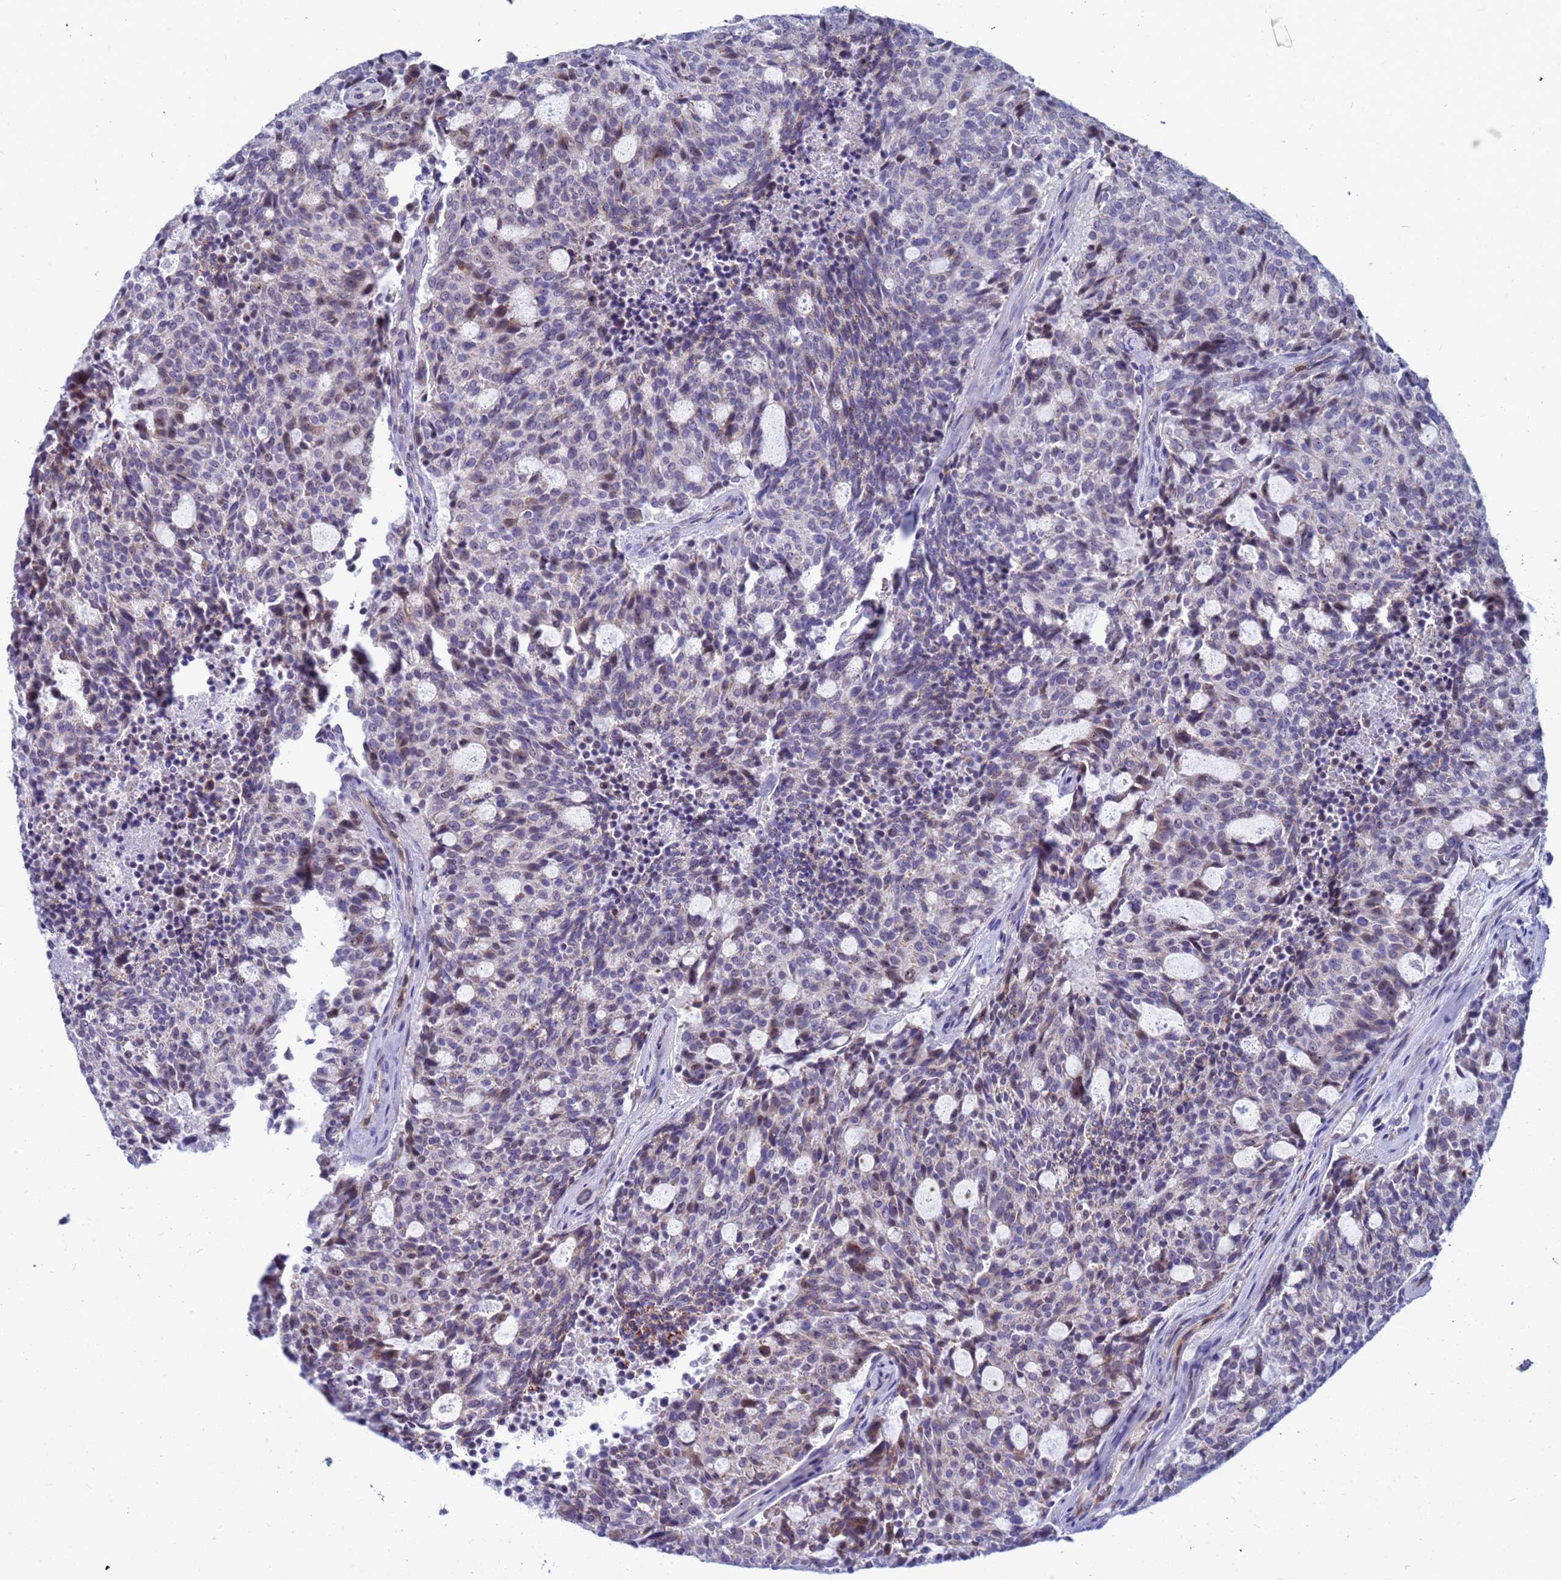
{"staining": {"intensity": "moderate", "quantity": "<25%", "location": "cytoplasmic/membranous"}, "tissue": "carcinoid", "cell_type": "Tumor cells", "image_type": "cancer", "snomed": [{"axis": "morphology", "description": "Carcinoid, malignant, NOS"}, {"axis": "topography", "description": "Pancreas"}], "caption": "There is low levels of moderate cytoplasmic/membranous expression in tumor cells of carcinoid, as demonstrated by immunohistochemical staining (brown color).", "gene": "LRATD1", "patient": {"sex": "female", "age": 54}}